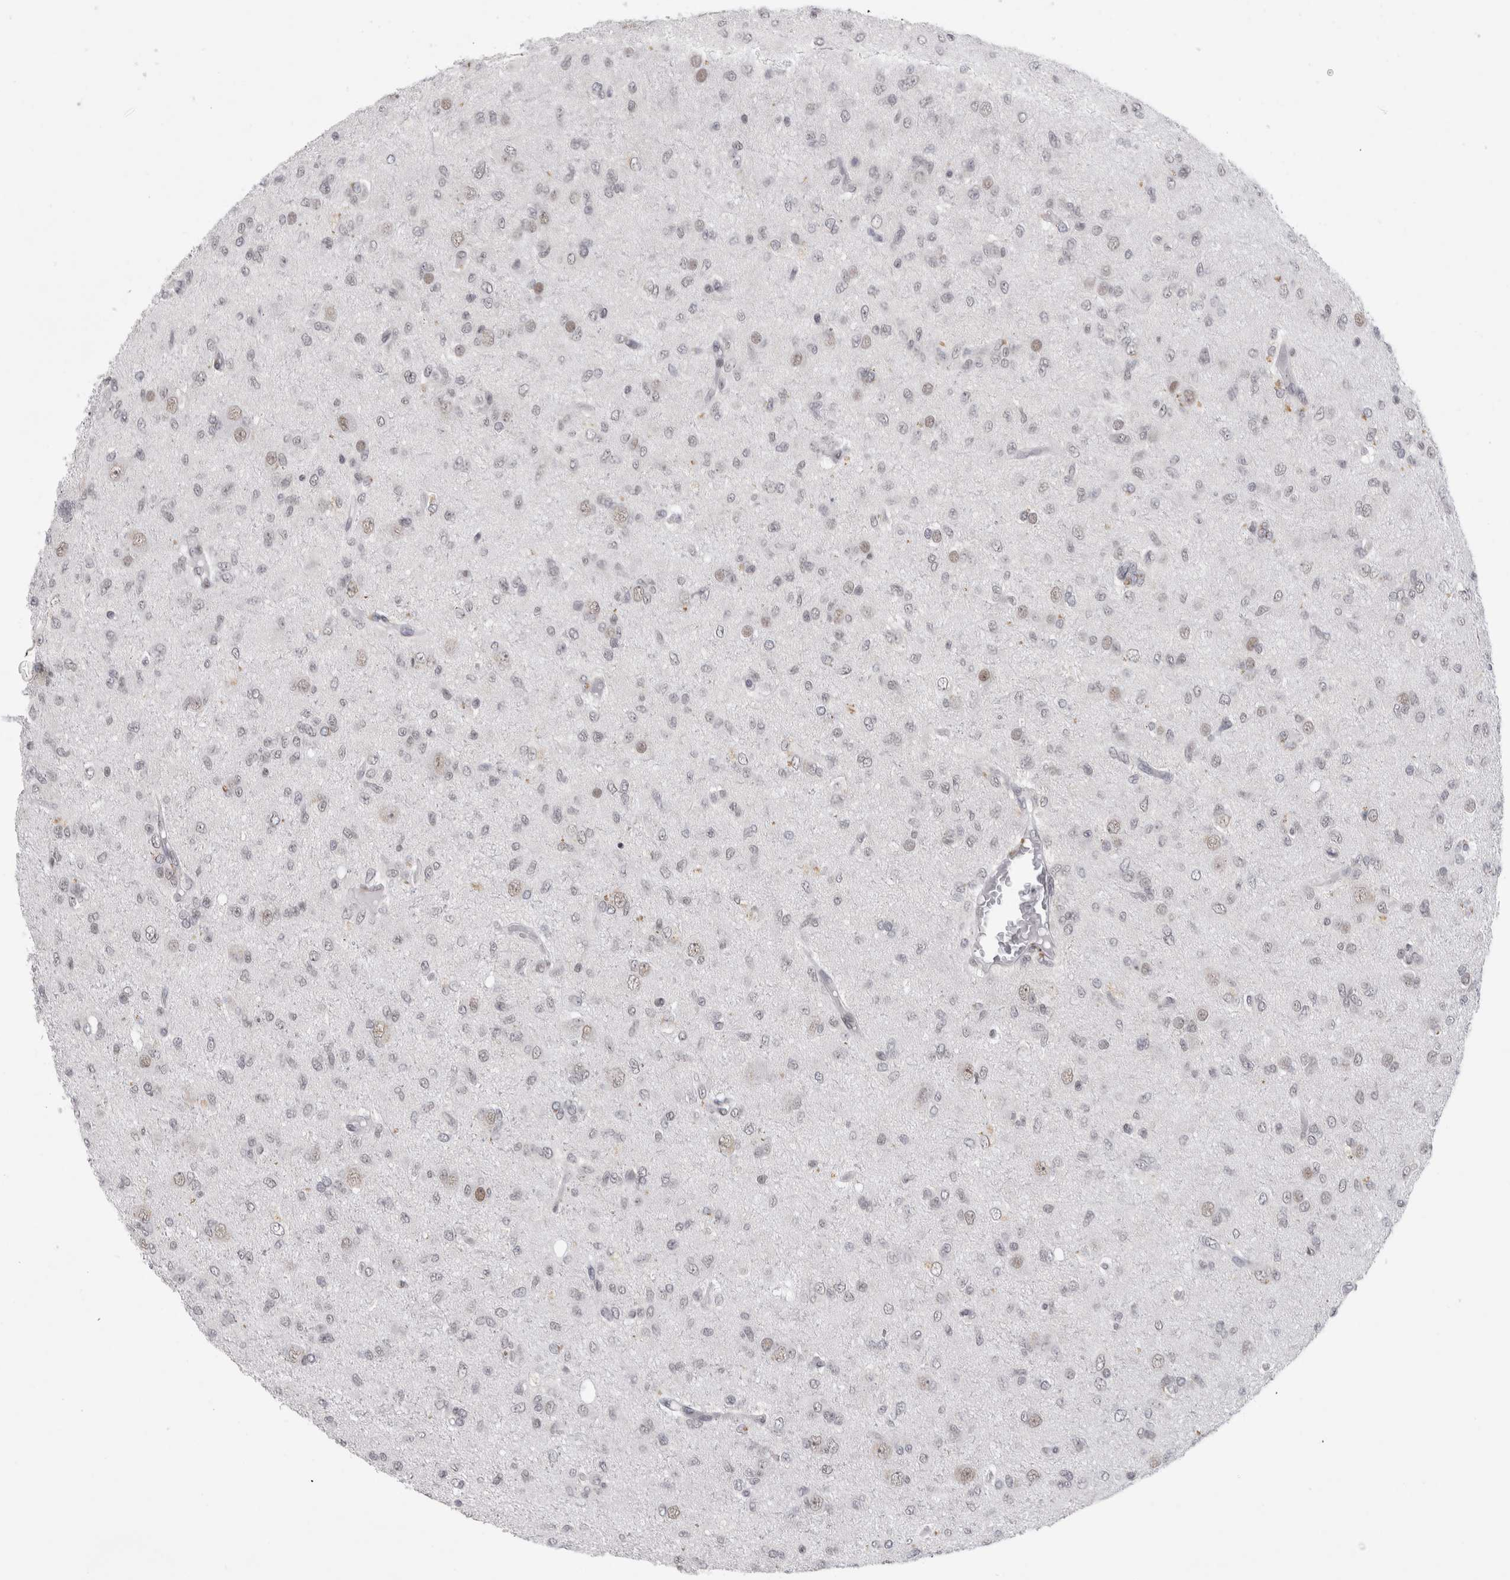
{"staining": {"intensity": "weak", "quantity": "<25%", "location": "nuclear"}, "tissue": "glioma", "cell_type": "Tumor cells", "image_type": "cancer", "snomed": [{"axis": "morphology", "description": "Glioma, malignant, High grade"}, {"axis": "topography", "description": "Brain"}], "caption": "There is no significant positivity in tumor cells of high-grade glioma (malignant).", "gene": "PSMB2", "patient": {"sex": "female", "age": 59}}